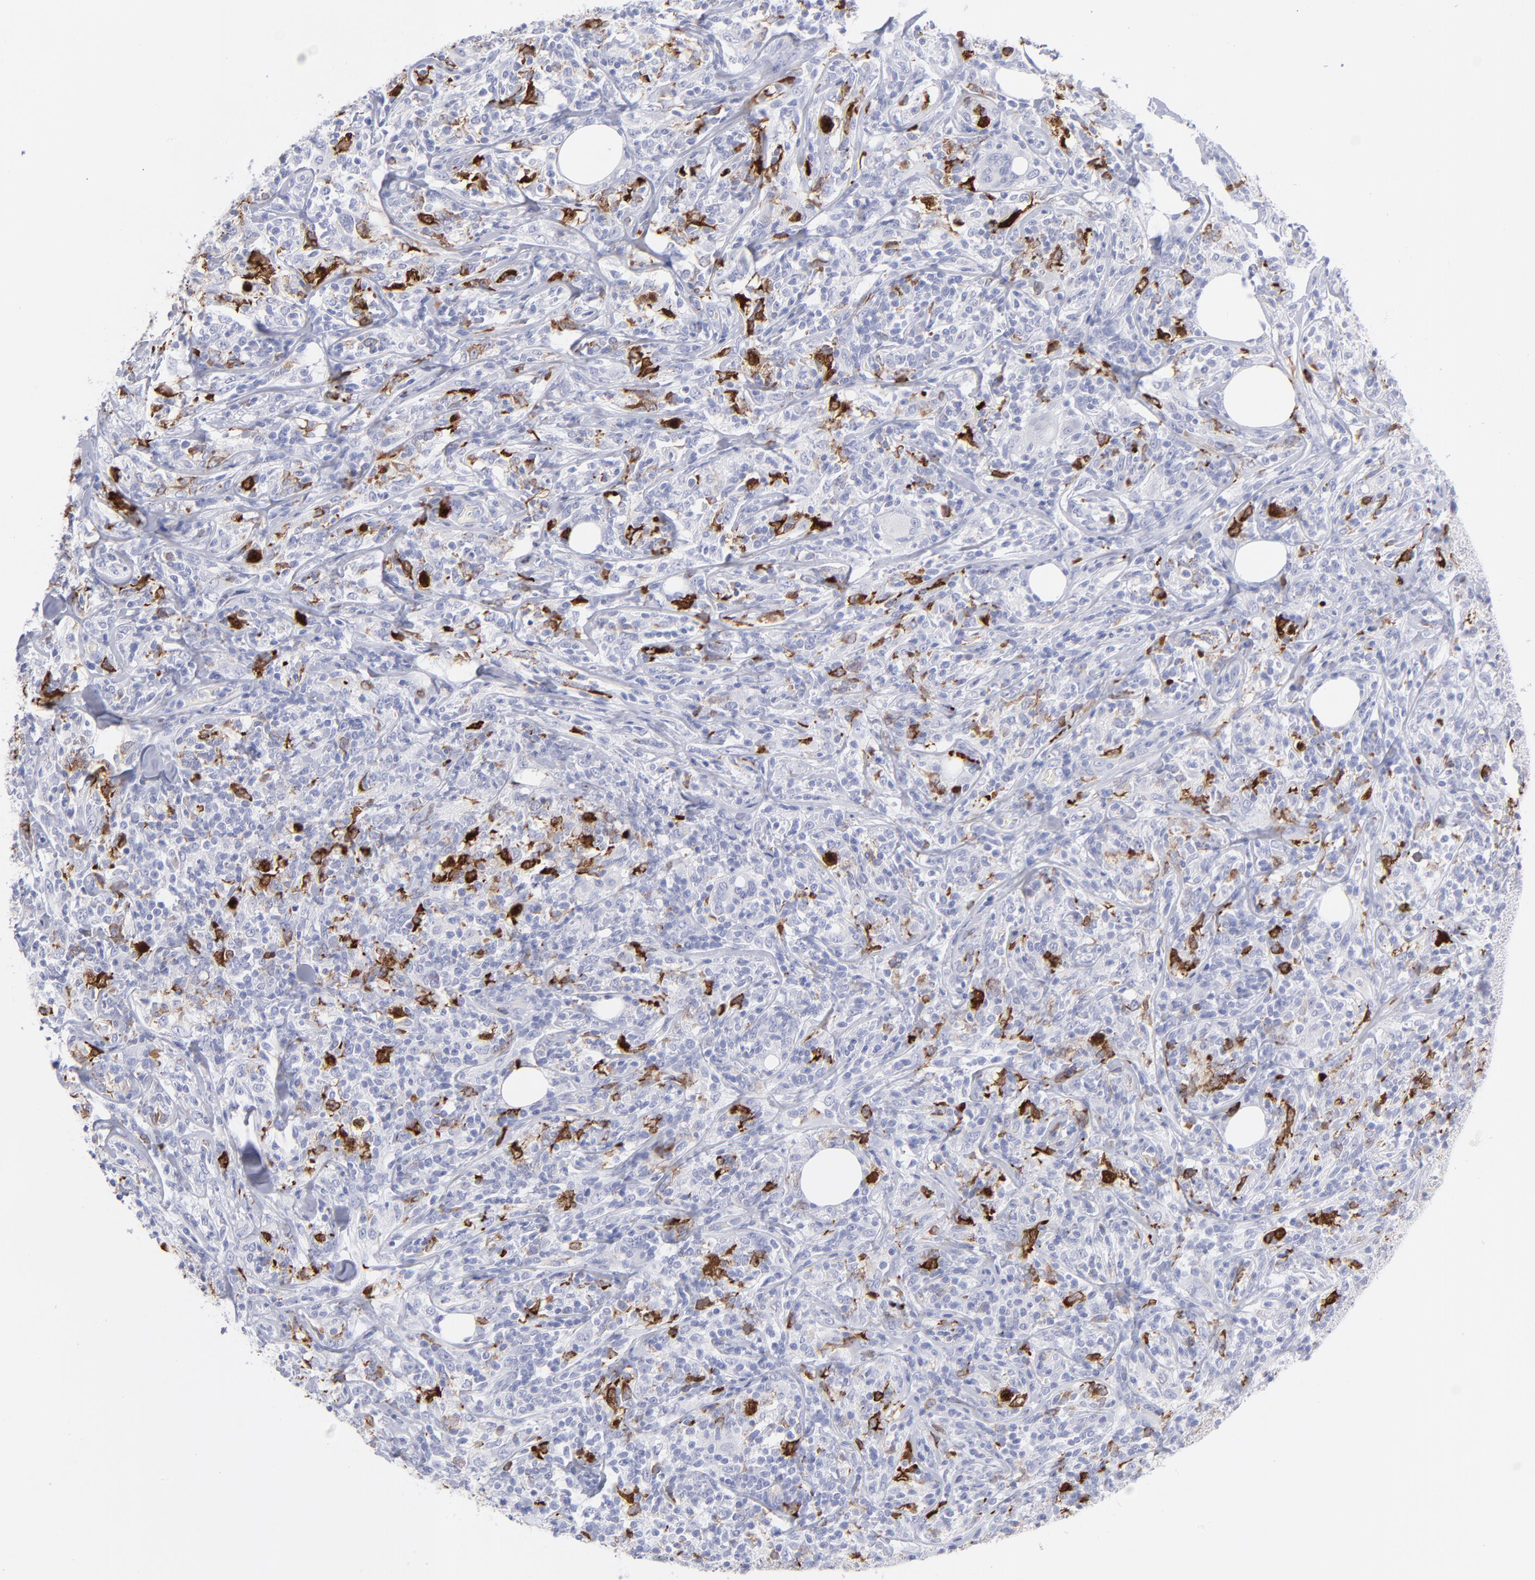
{"staining": {"intensity": "strong", "quantity": "<25%", "location": "cytoplasmic/membranous"}, "tissue": "lymphoma", "cell_type": "Tumor cells", "image_type": "cancer", "snomed": [{"axis": "morphology", "description": "Malignant lymphoma, non-Hodgkin's type, High grade"}, {"axis": "topography", "description": "Lymph node"}], "caption": "Strong cytoplasmic/membranous positivity for a protein is present in about <25% of tumor cells of lymphoma using immunohistochemistry.", "gene": "CCNB1", "patient": {"sex": "female", "age": 84}}